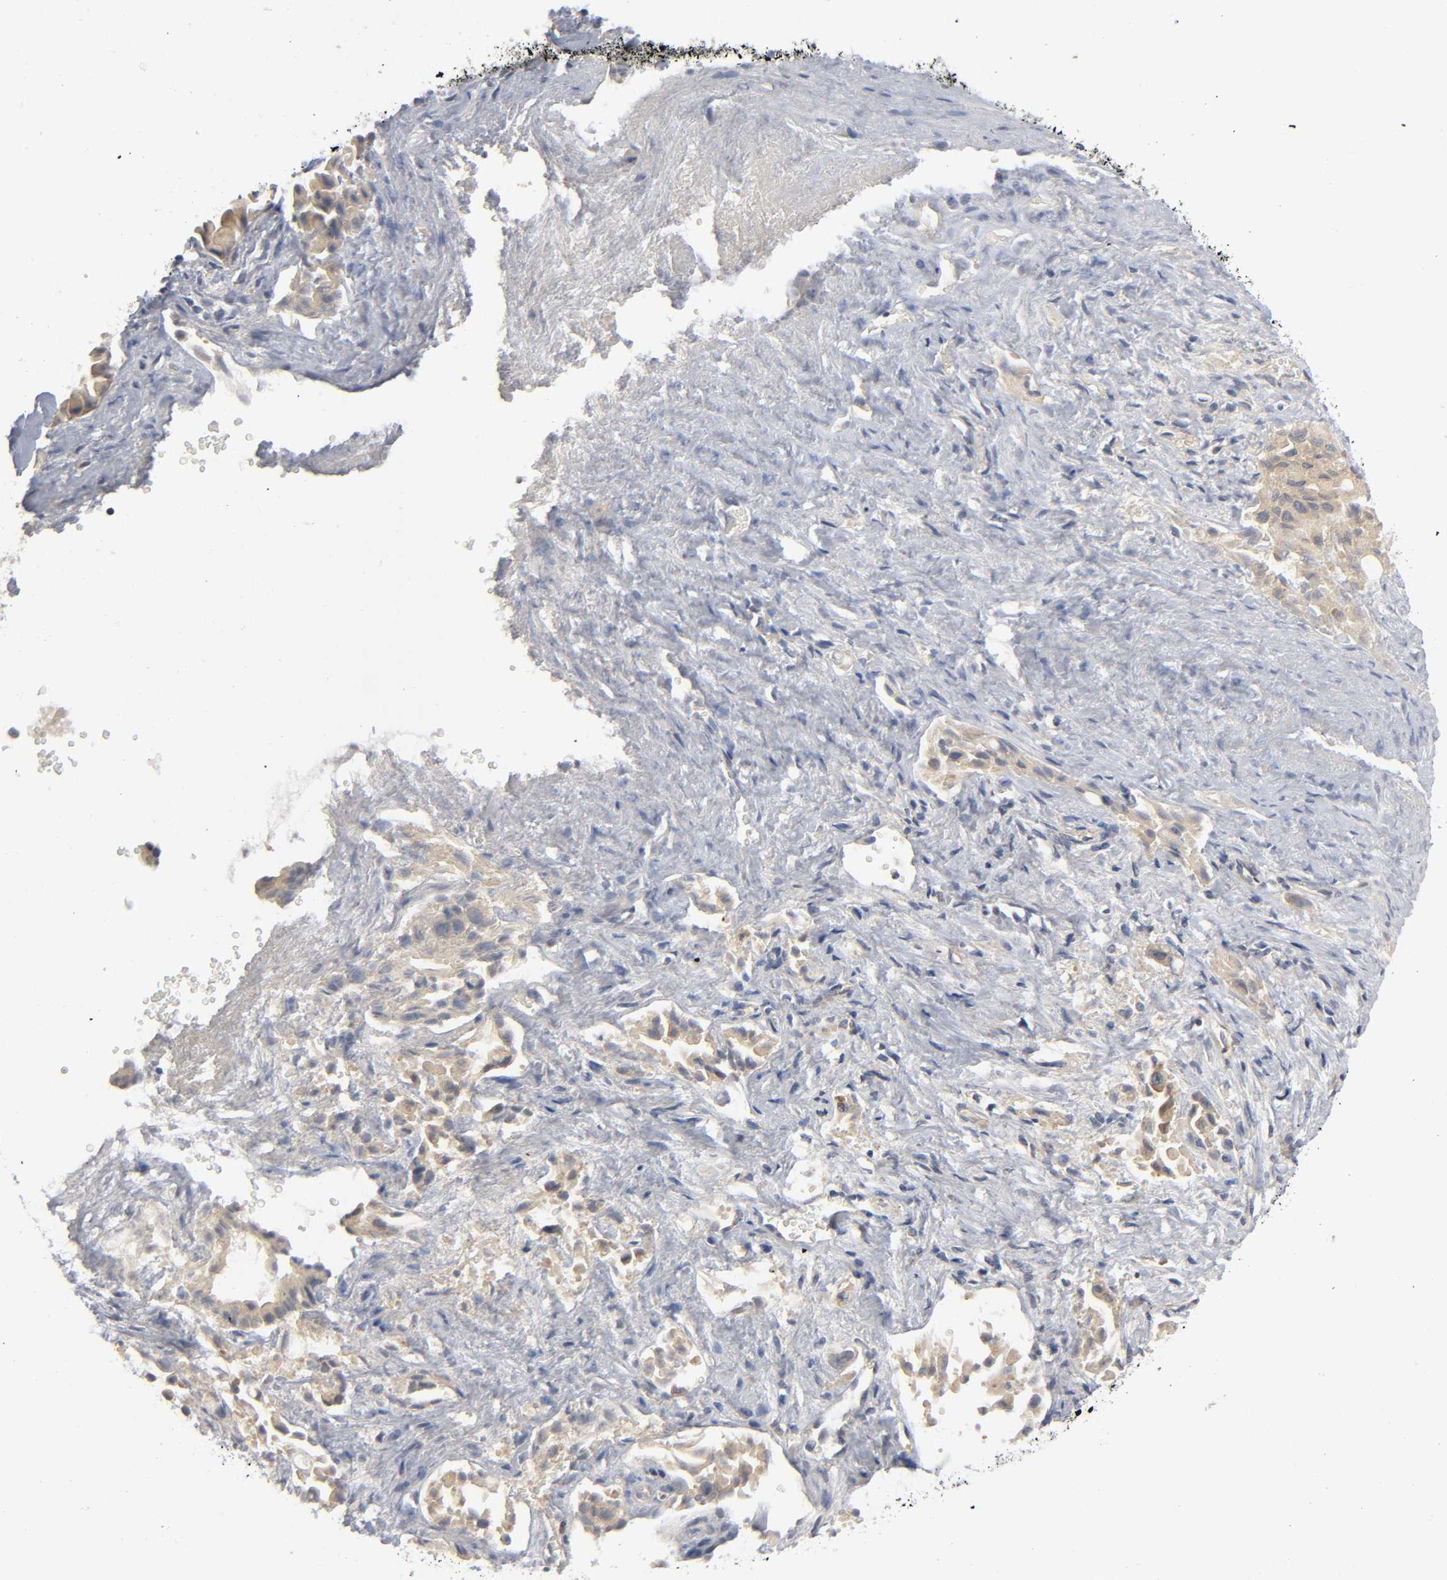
{"staining": {"intensity": "weak", "quantity": ">75%", "location": "cytoplasmic/membranous"}, "tissue": "liver cancer", "cell_type": "Tumor cells", "image_type": "cancer", "snomed": [{"axis": "morphology", "description": "Cholangiocarcinoma"}, {"axis": "topography", "description": "Liver"}], "caption": "Tumor cells reveal low levels of weak cytoplasmic/membranous expression in approximately >75% of cells in human liver cholangiocarcinoma.", "gene": "HDAC6", "patient": {"sex": "male", "age": 58}}